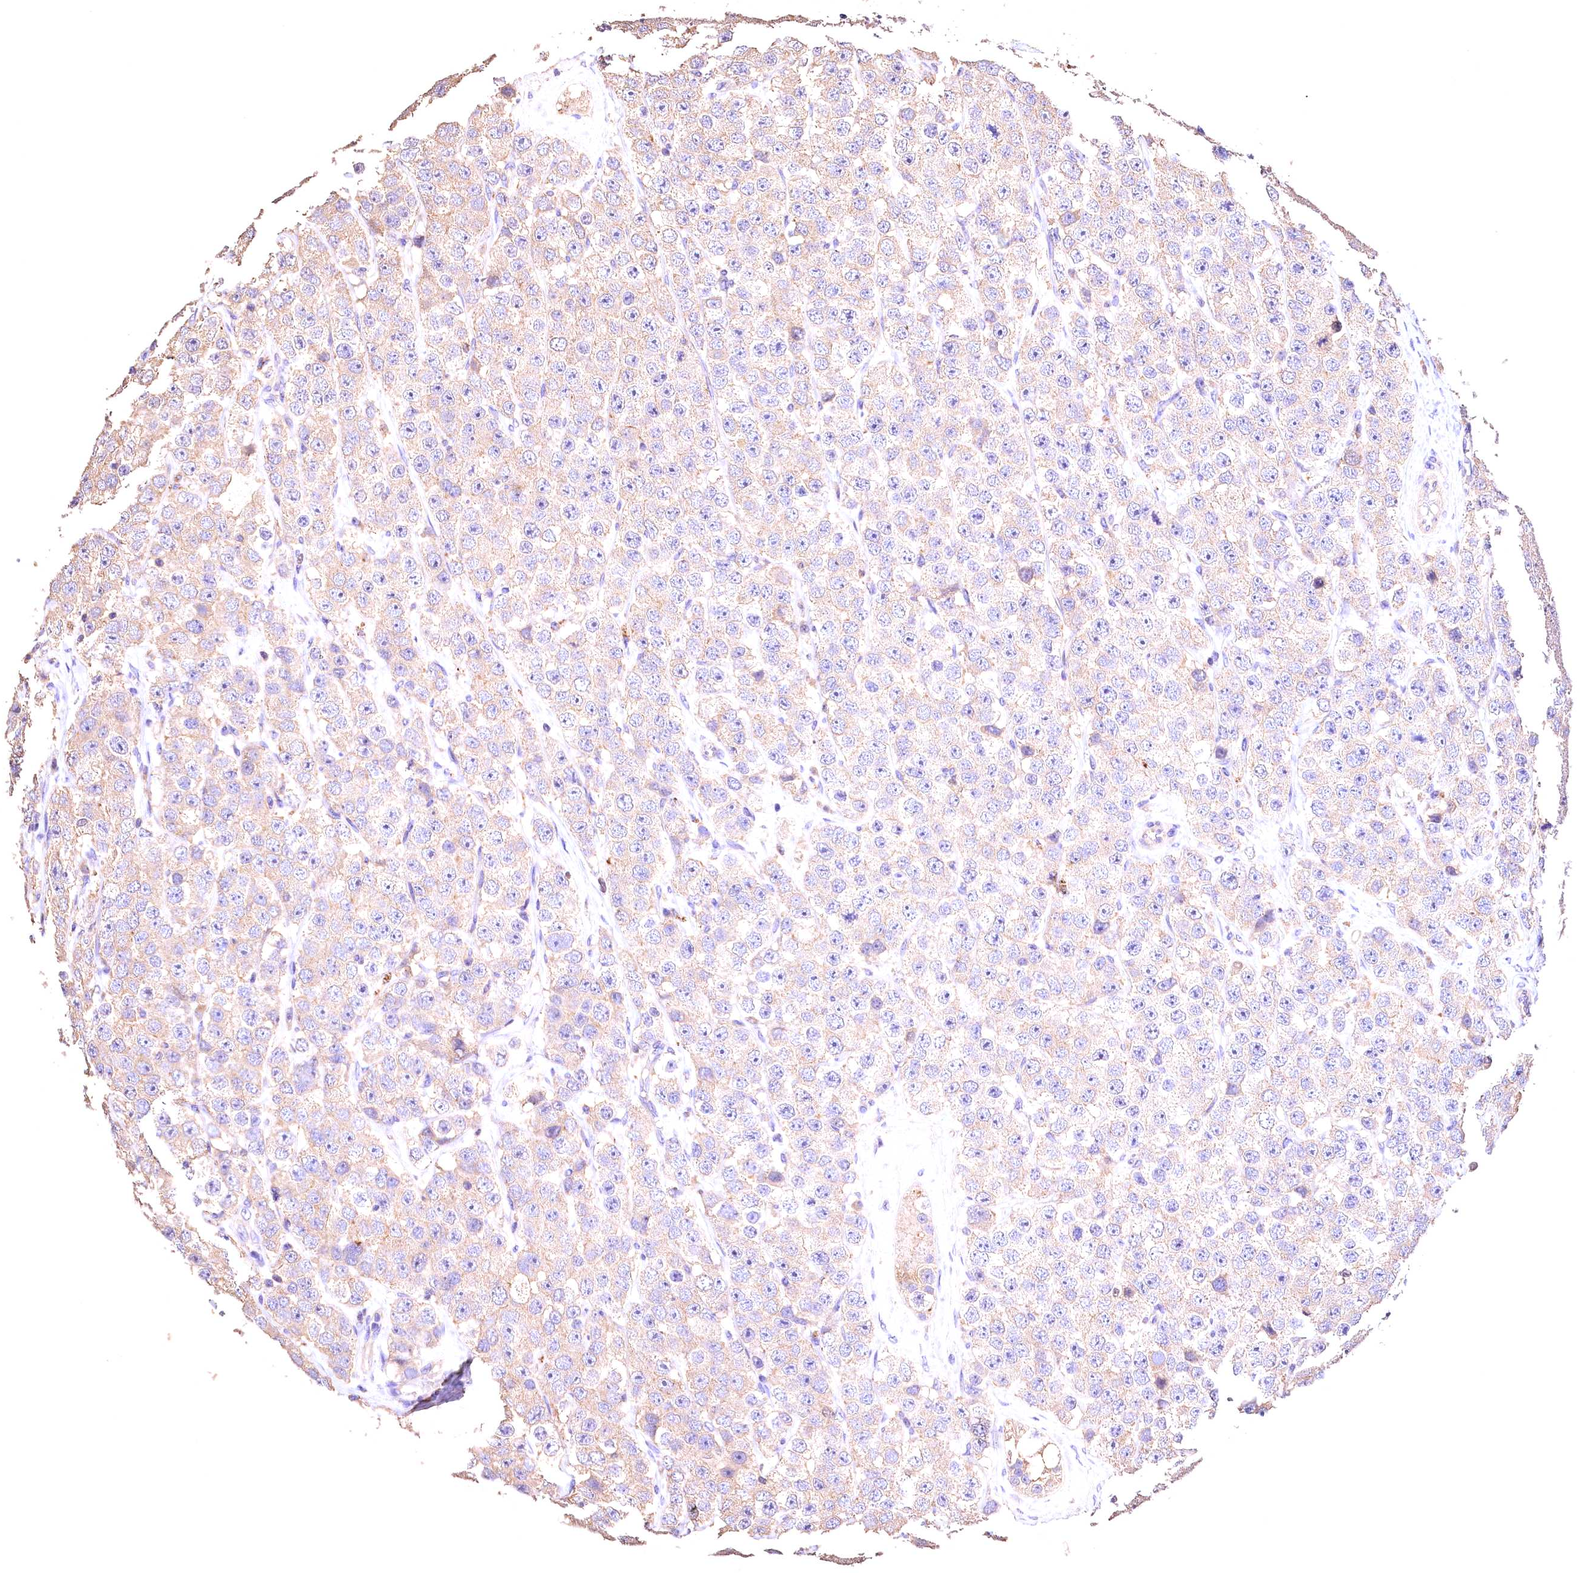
{"staining": {"intensity": "weak", "quantity": "25%-75%", "location": "cytoplasmic/membranous"}, "tissue": "testis cancer", "cell_type": "Tumor cells", "image_type": "cancer", "snomed": [{"axis": "morphology", "description": "Seminoma, NOS"}, {"axis": "topography", "description": "Testis"}], "caption": "Human seminoma (testis) stained with a protein marker demonstrates weak staining in tumor cells.", "gene": "OAS3", "patient": {"sex": "male", "age": 28}}